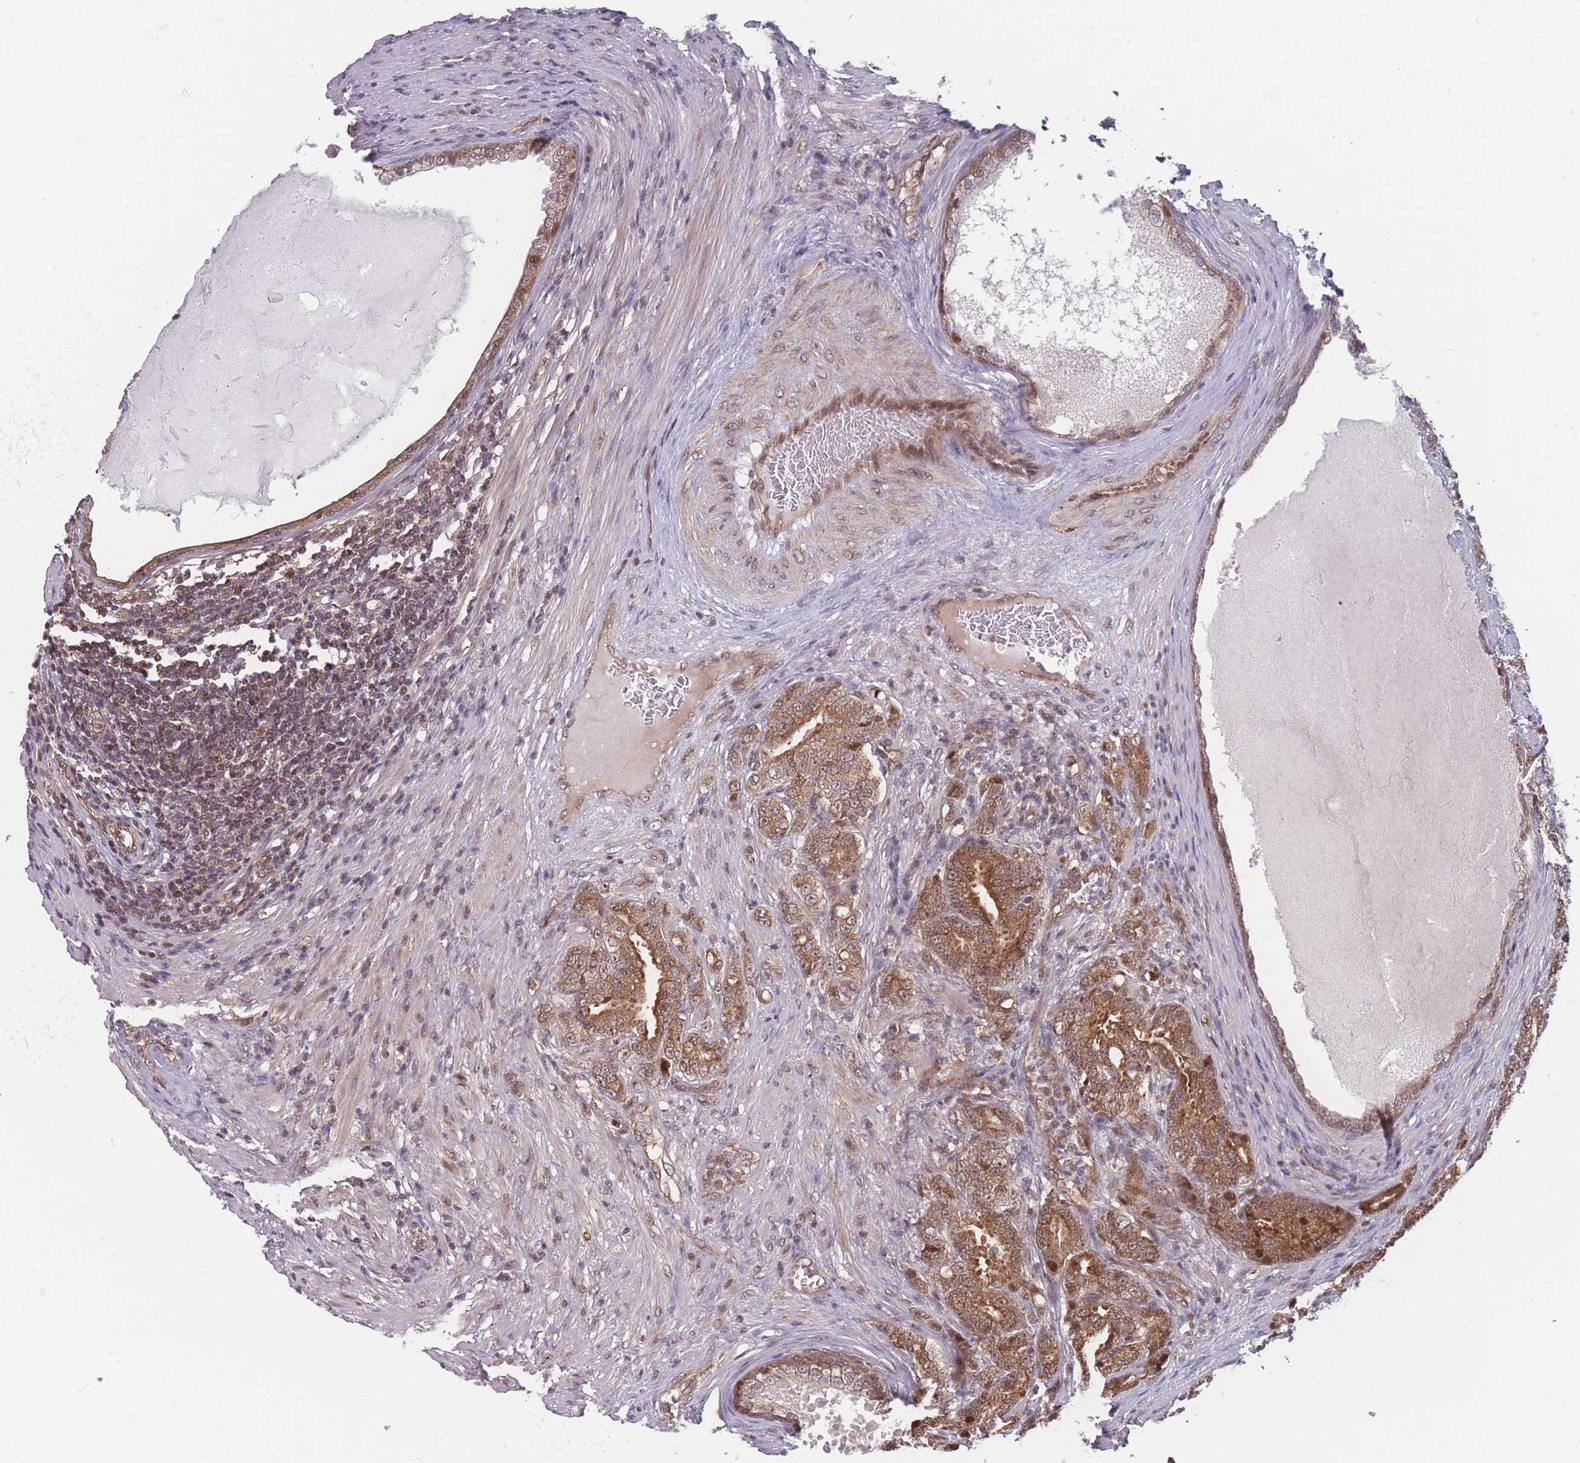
{"staining": {"intensity": "moderate", "quantity": ">75%", "location": "cytoplasmic/membranous"}, "tissue": "prostate cancer", "cell_type": "Tumor cells", "image_type": "cancer", "snomed": [{"axis": "morphology", "description": "Adenocarcinoma, High grade"}, {"axis": "topography", "description": "Prostate"}], "caption": "Protein analysis of prostate adenocarcinoma (high-grade) tissue reveals moderate cytoplasmic/membranous expression in approximately >75% of tumor cells.", "gene": "RPS18", "patient": {"sex": "male", "age": 69}}